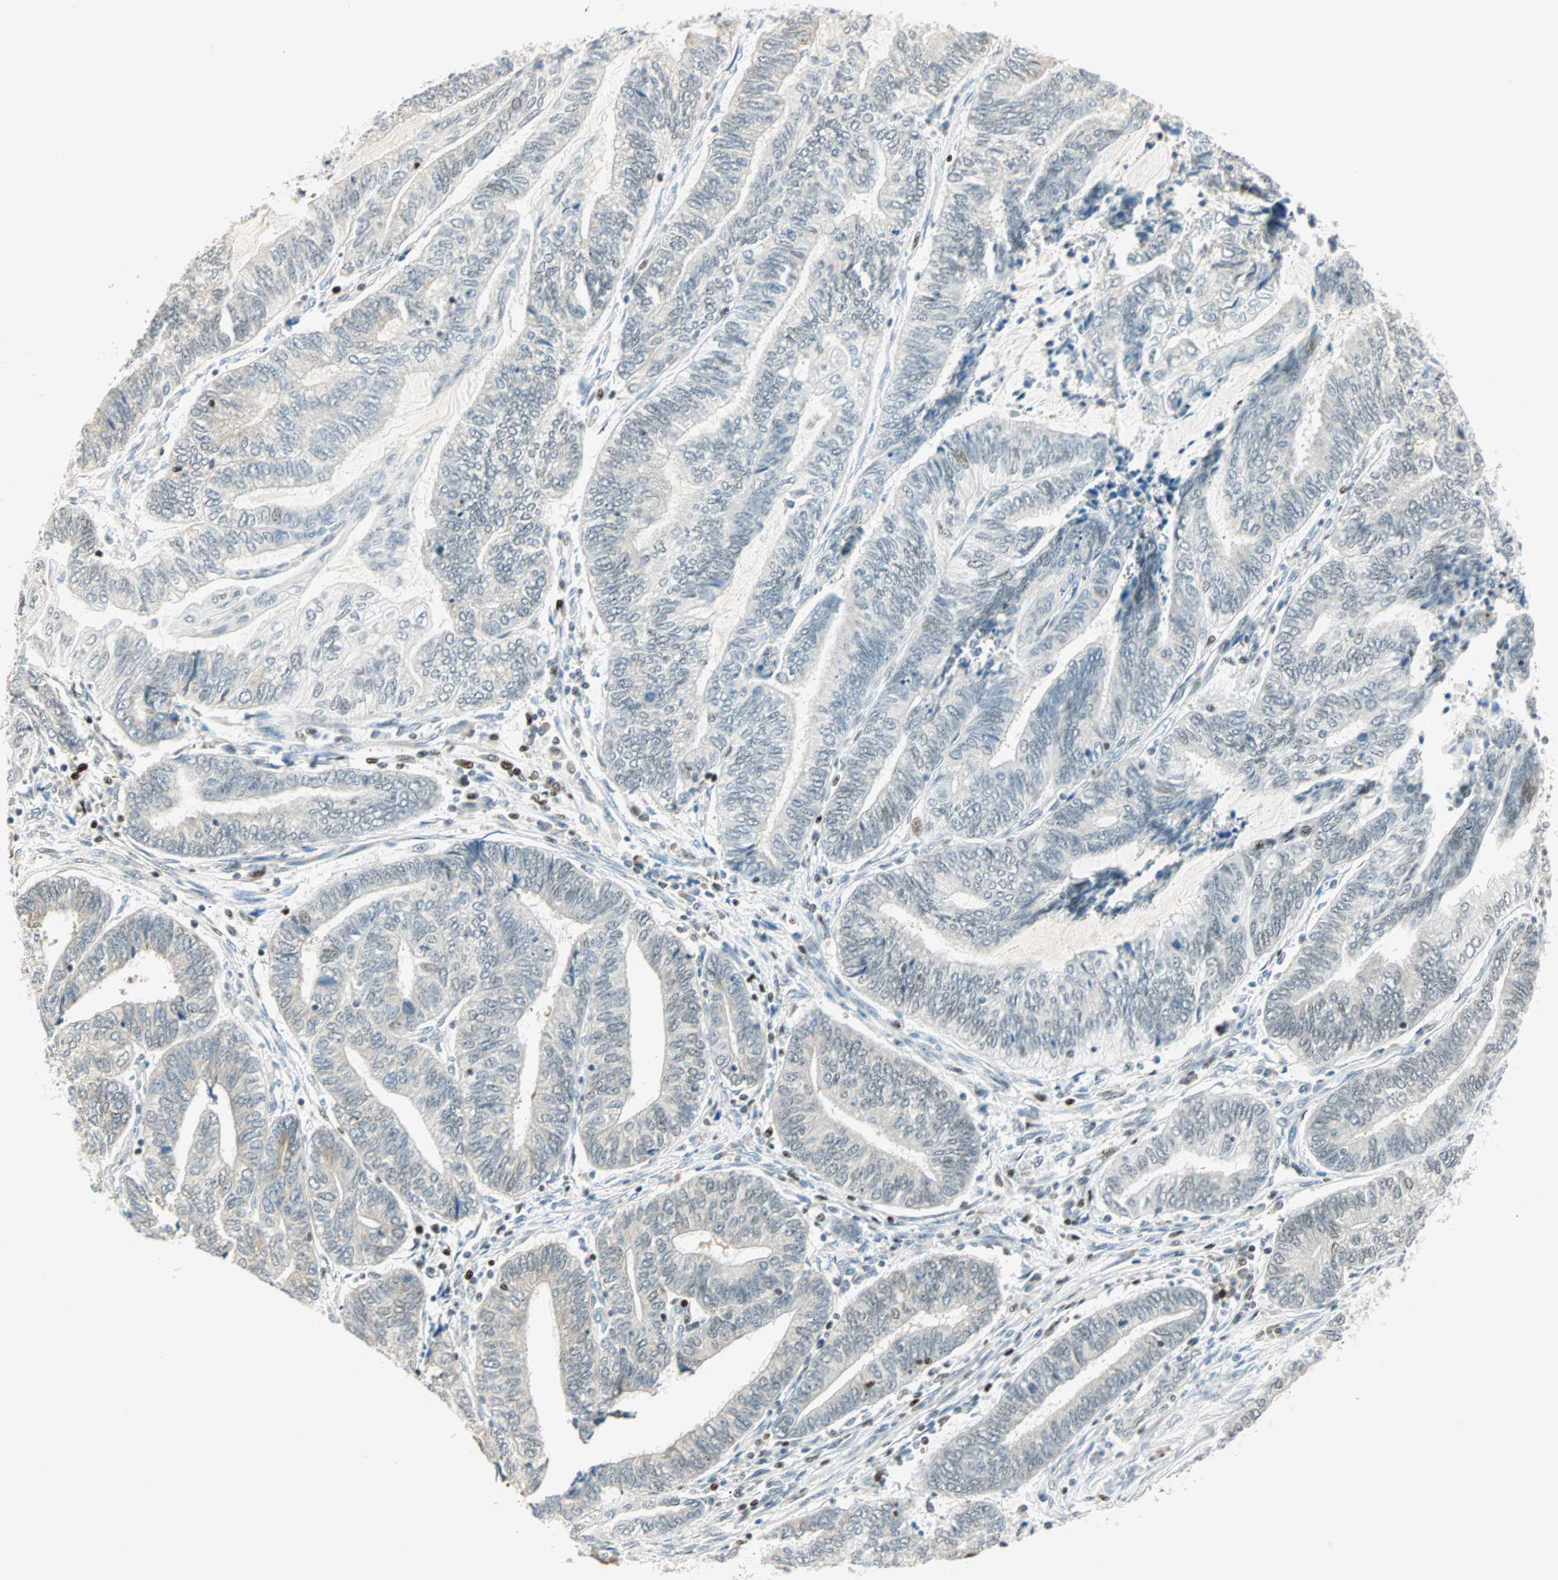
{"staining": {"intensity": "negative", "quantity": "none", "location": "none"}, "tissue": "endometrial cancer", "cell_type": "Tumor cells", "image_type": "cancer", "snomed": [{"axis": "morphology", "description": "Adenocarcinoma, NOS"}, {"axis": "topography", "description": "Uterus"}, {"axis": "topography", "description": "Endometrium"}], "caption": "Micrograph shows no significant protein staining in tumor cells of endometrial cancer.", "gene": "MSX2", "patient": {"sex": "female", "age": 70}}